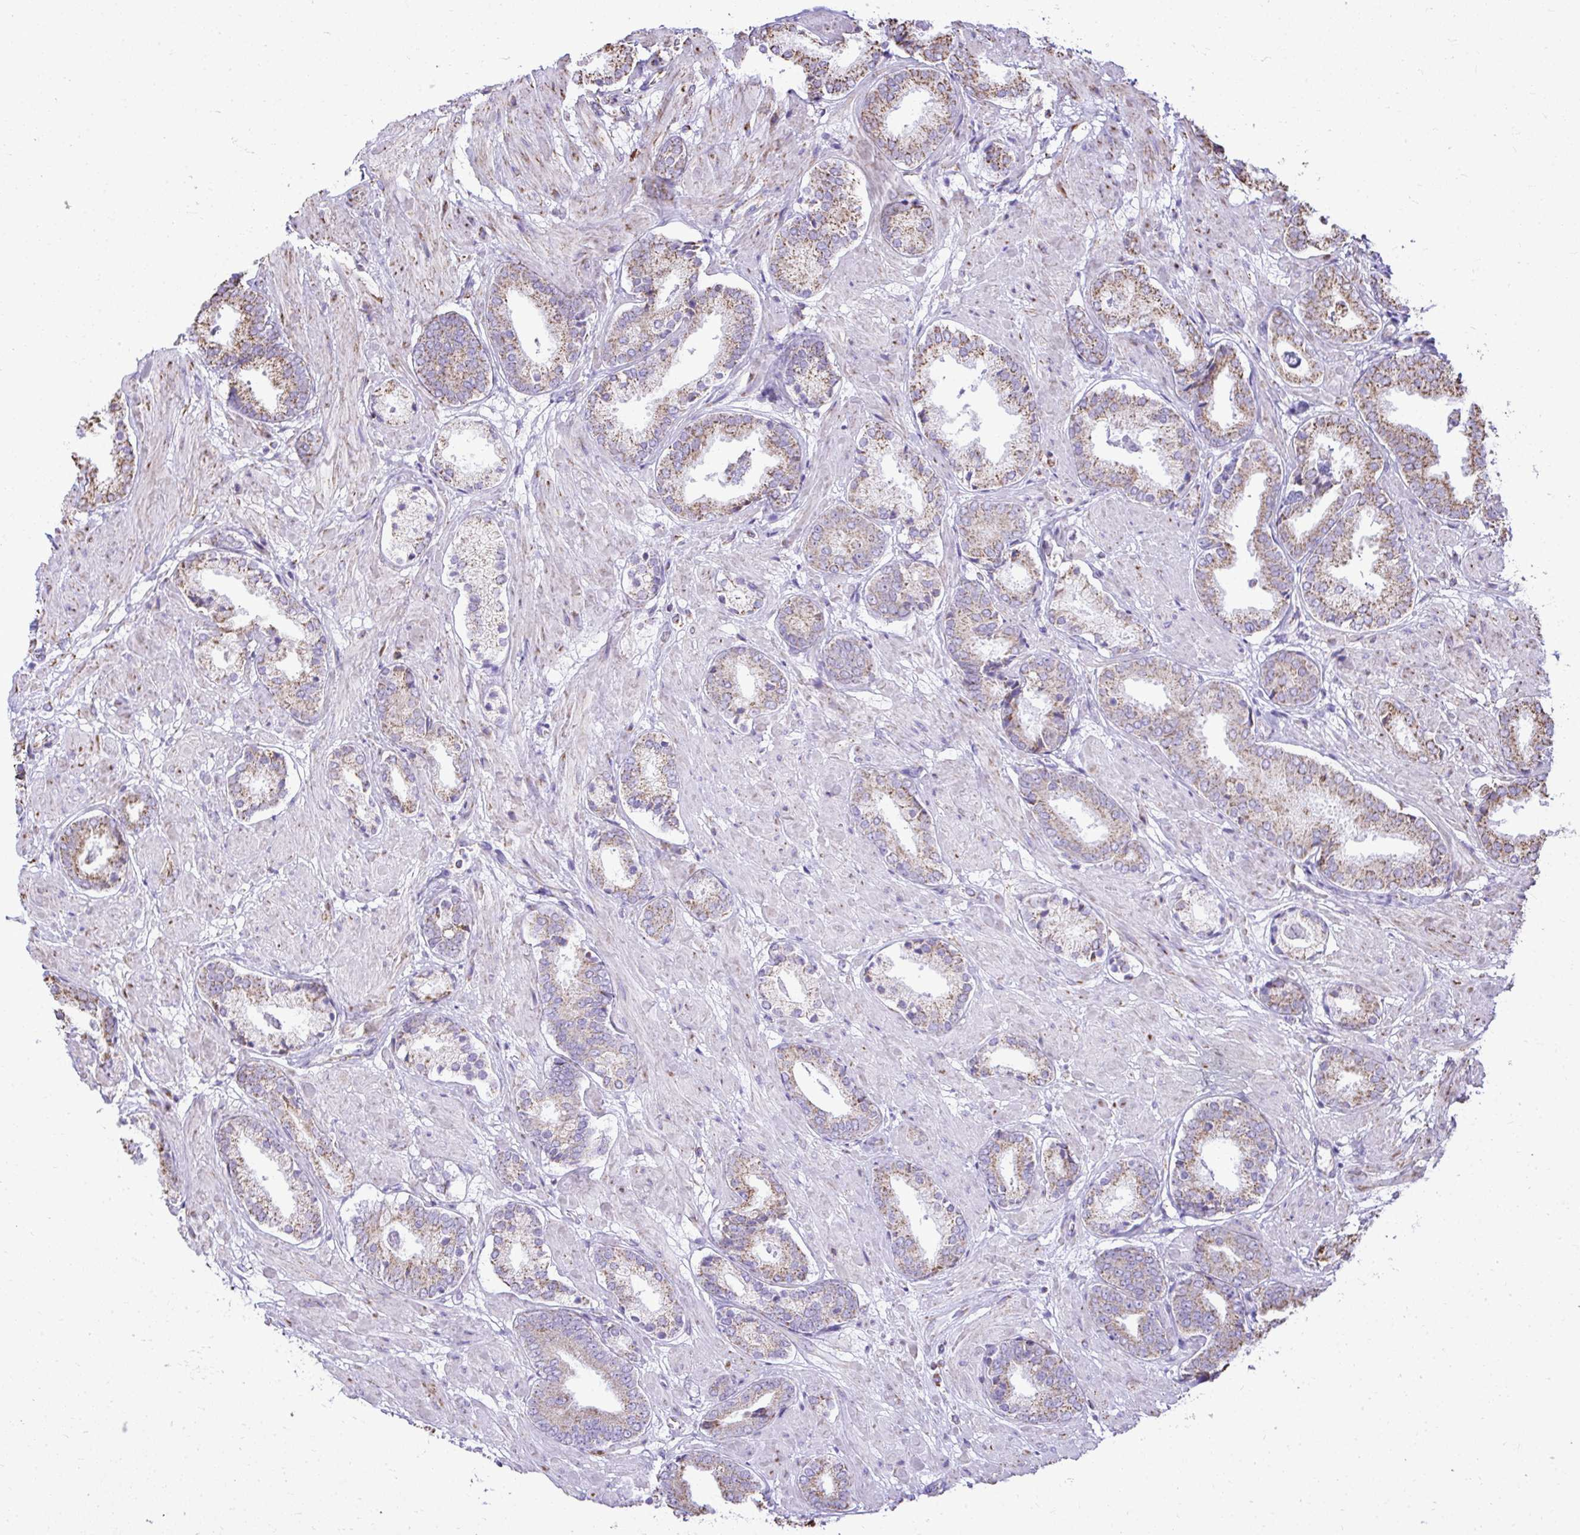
{"staining": {"intensity": "moderate", "quantity": ">75%", "location": "cytoplasmic/membranous"}, "tissue": "prostate cancer", "cell_type": "Tumor cells", "image_type": "cancer", "snomed": [{"axis": "morphology", "description": "Adenocarcinoma, High grade"}, {"axis": "topography", "description": "Prostate"}], "caption": "This image exhibits IHC staining of high-grade adenocarcinoma (prostate), with medium moderate cytoplasmic/membranous expression in approximately >75% of tumor cells.", "gene": "MPZL2", "patient": {"sex": "male", "age": 56}}